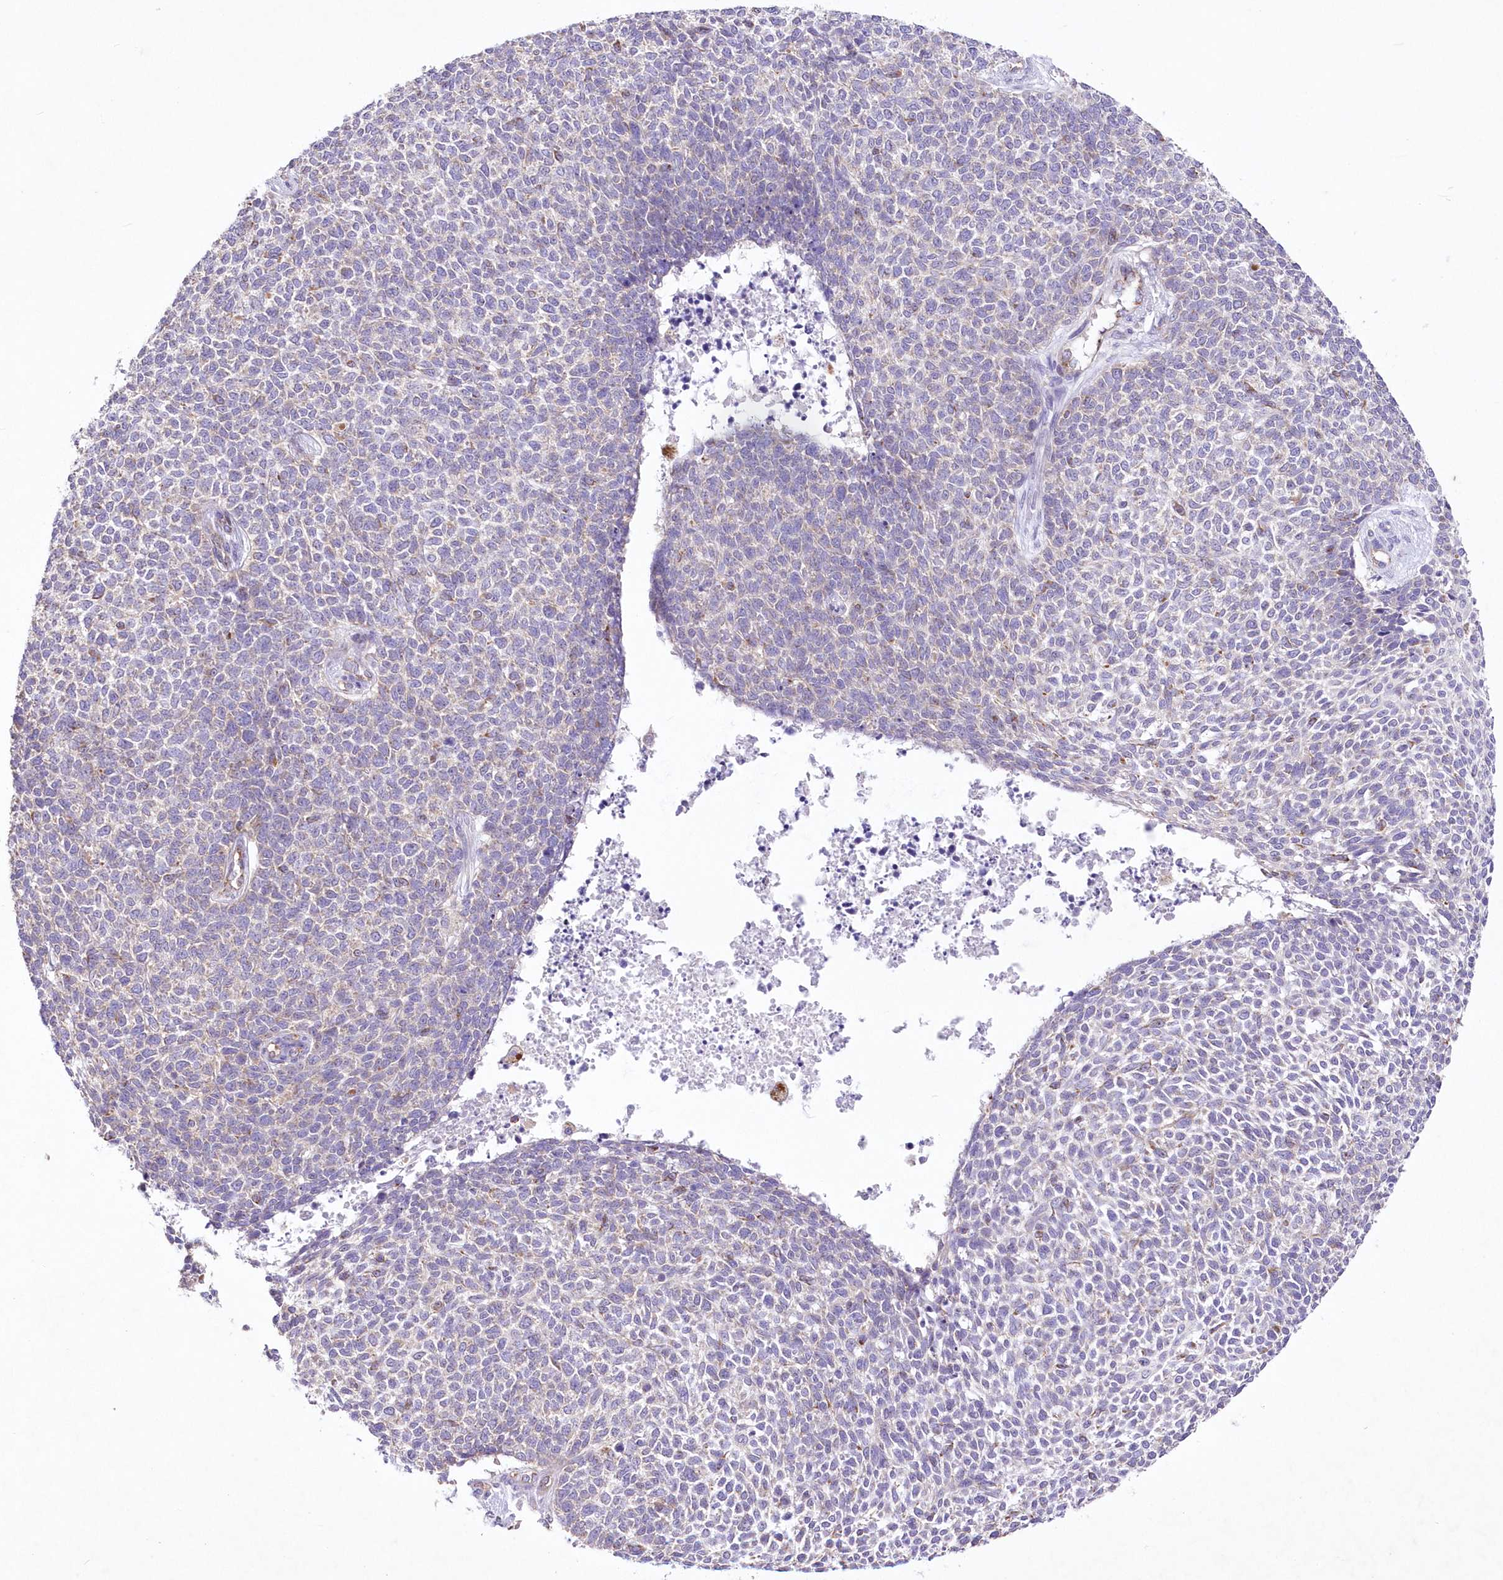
{"staining": {"intensity": "negative", "quantity": "none", "location": "none"}, "tissue": "skin cancer", "cell_type": "Tumor cells", "image_type": "cancer", "snomed": [{"axis": "morphology", "description": "Basal cell carcinoma"}, {"axis": "topography", "description": "Skin"}], "caption": "The micrograph shows no significant positivity in tumor cells of skin cancer (basal cell carcinoma).", "gene": "ITSN2", "patient": {"sex": "female", "age": 84}}